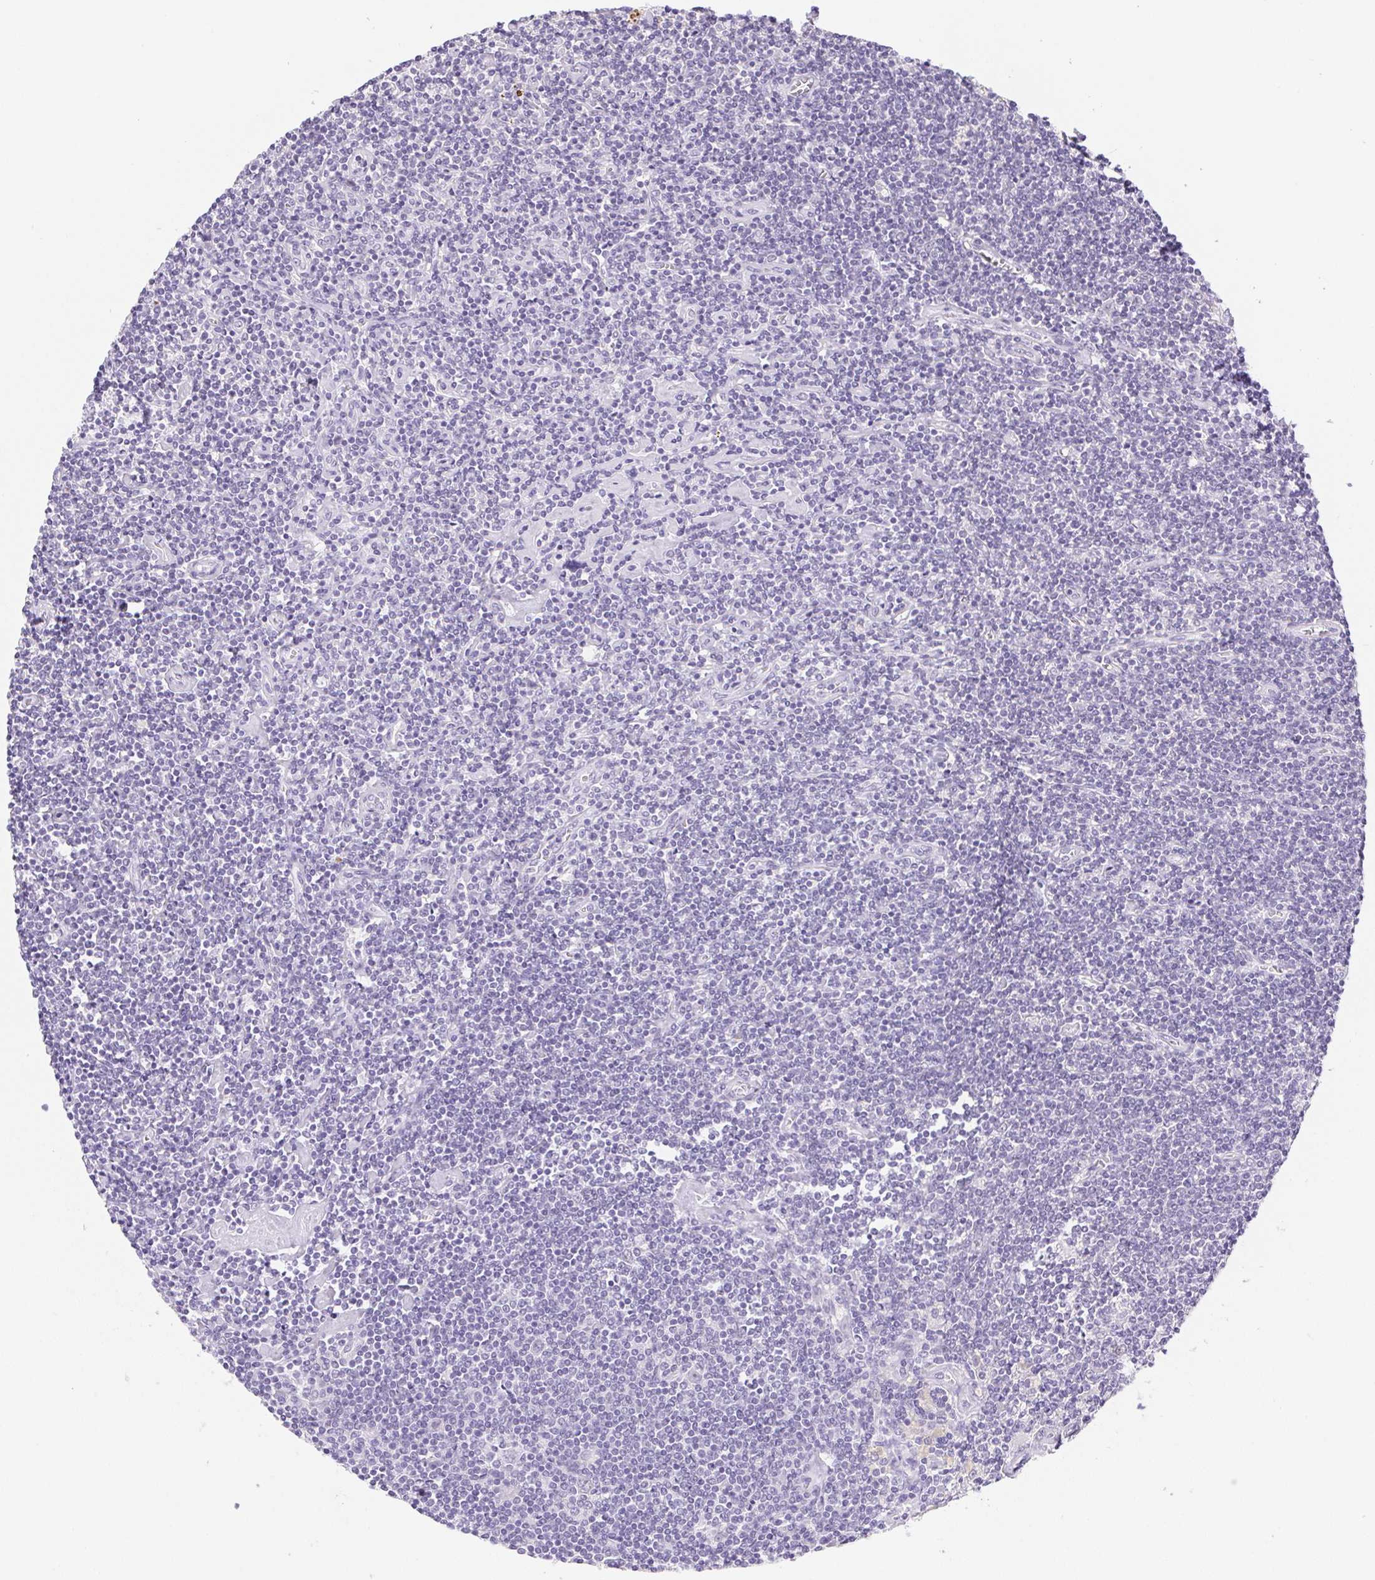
{"staining": {"intensity": "negative", "quantity": "none", "location": "none"}, "tissue": "lymphoma", "cell_type": "Tumor cells", "image_type": "cancer", "snomed": [{"axis": "morphology", "description": "Hodgkin's disease, NOS"}, {"axis": "topography", "description": "Lymph node"}], "caption": "Immunohistochemical staining of human lymphoma reveals no significant positivity in tumor cells.", "gene": "ST8SIA3", "patient": {"sex": "male", "age": 40}}